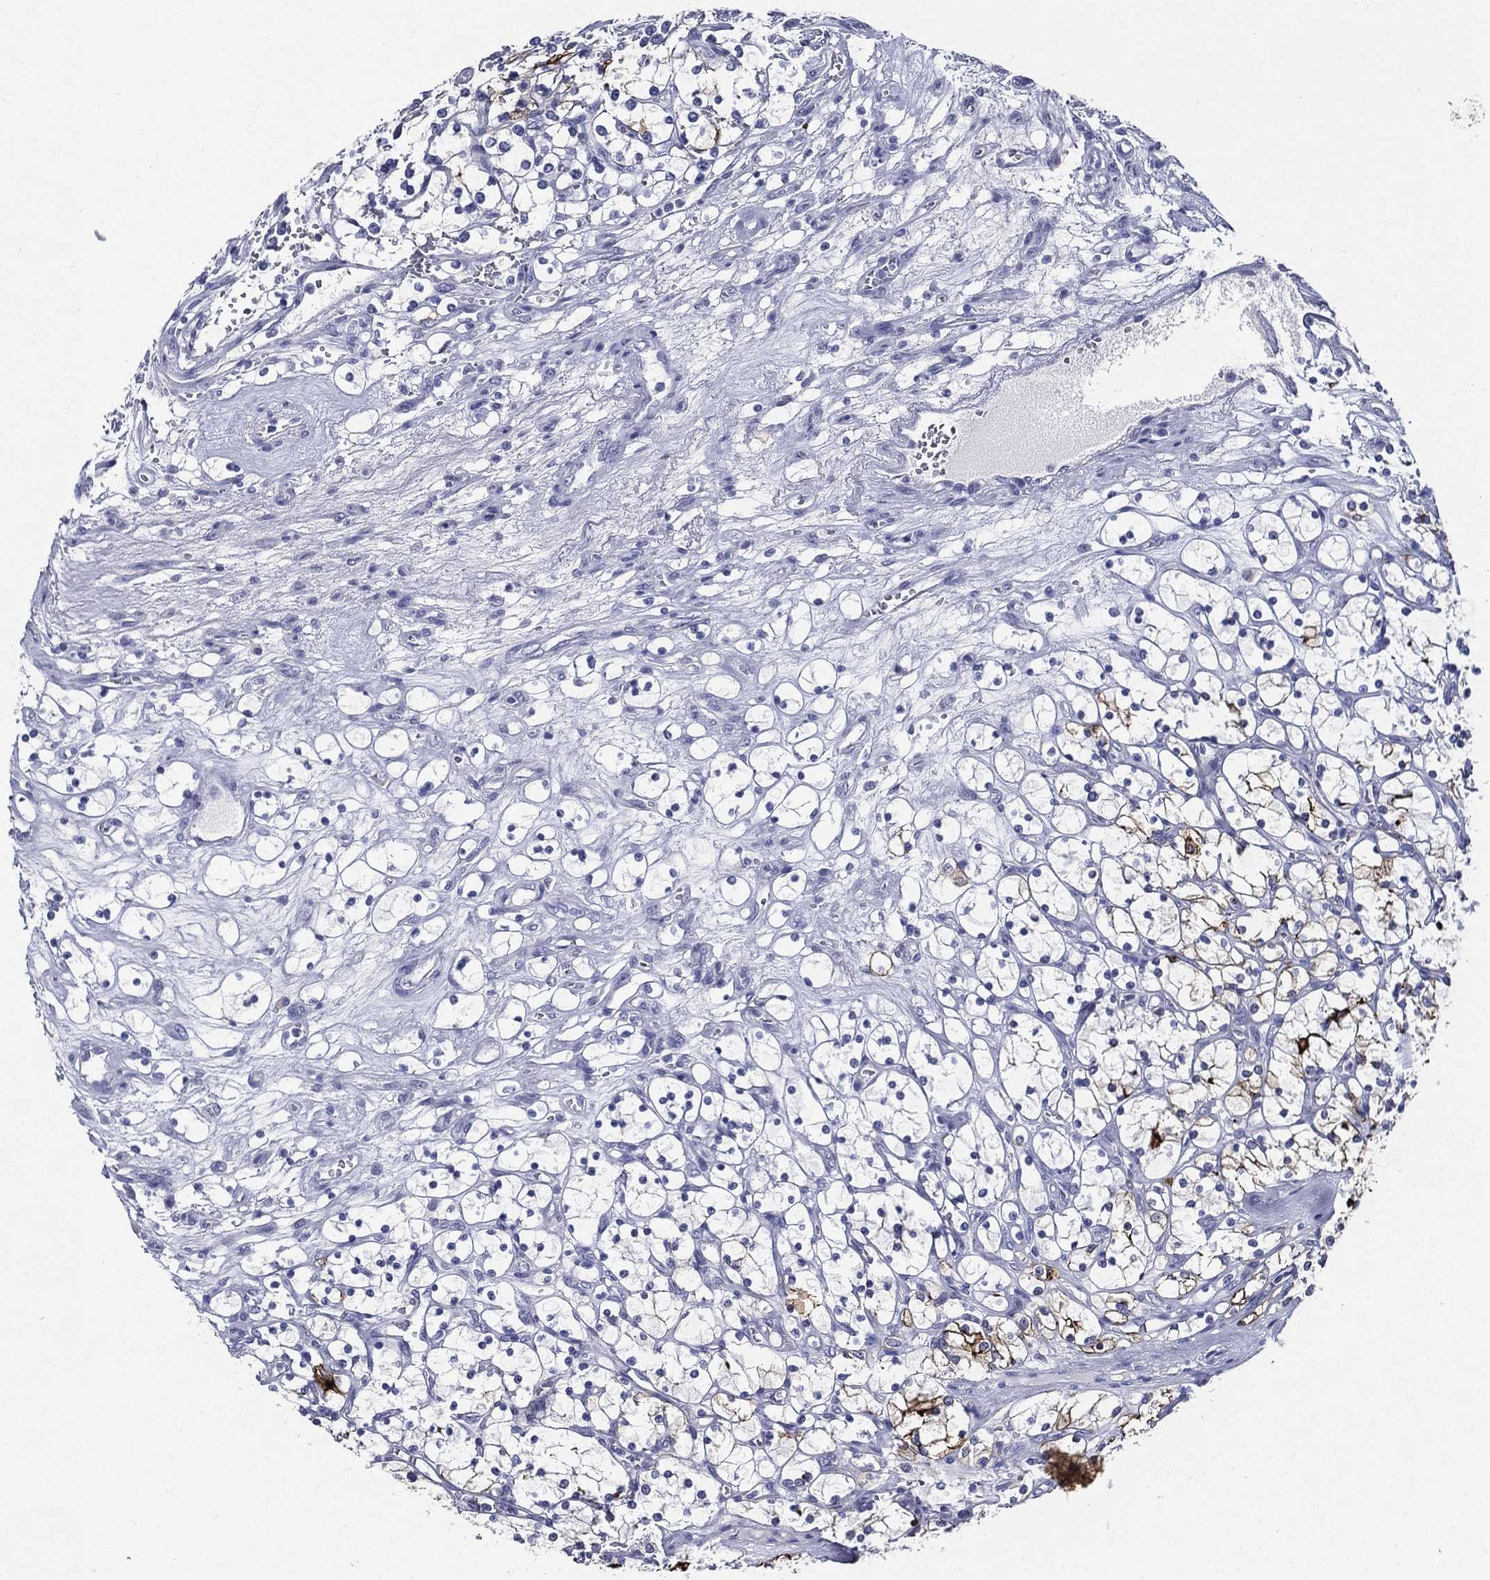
{"staining": {"intensity": "strong", "quantity": "<25%", "location": "cytoplasmic/membranous"}, "tissue": "renal cancer", "cell_type": "Tumor cells", "image_type": "cancer", "snomed": [{"axis": "morphology", "description": "Adenocarcinoma, NOS"}, {"axis": "topography", "description": "Kidney"}], "caption": "Renal cancer stained for a protein shows strong cytoplasmic/membranous positivity in tumor cells. The staining was performed using DAB, with brown indicating positive protein expression. Nuclei are stained blue with hematoxylin.", "gene": "ACE2", "patient": {"sex": "female", "age": 69}}